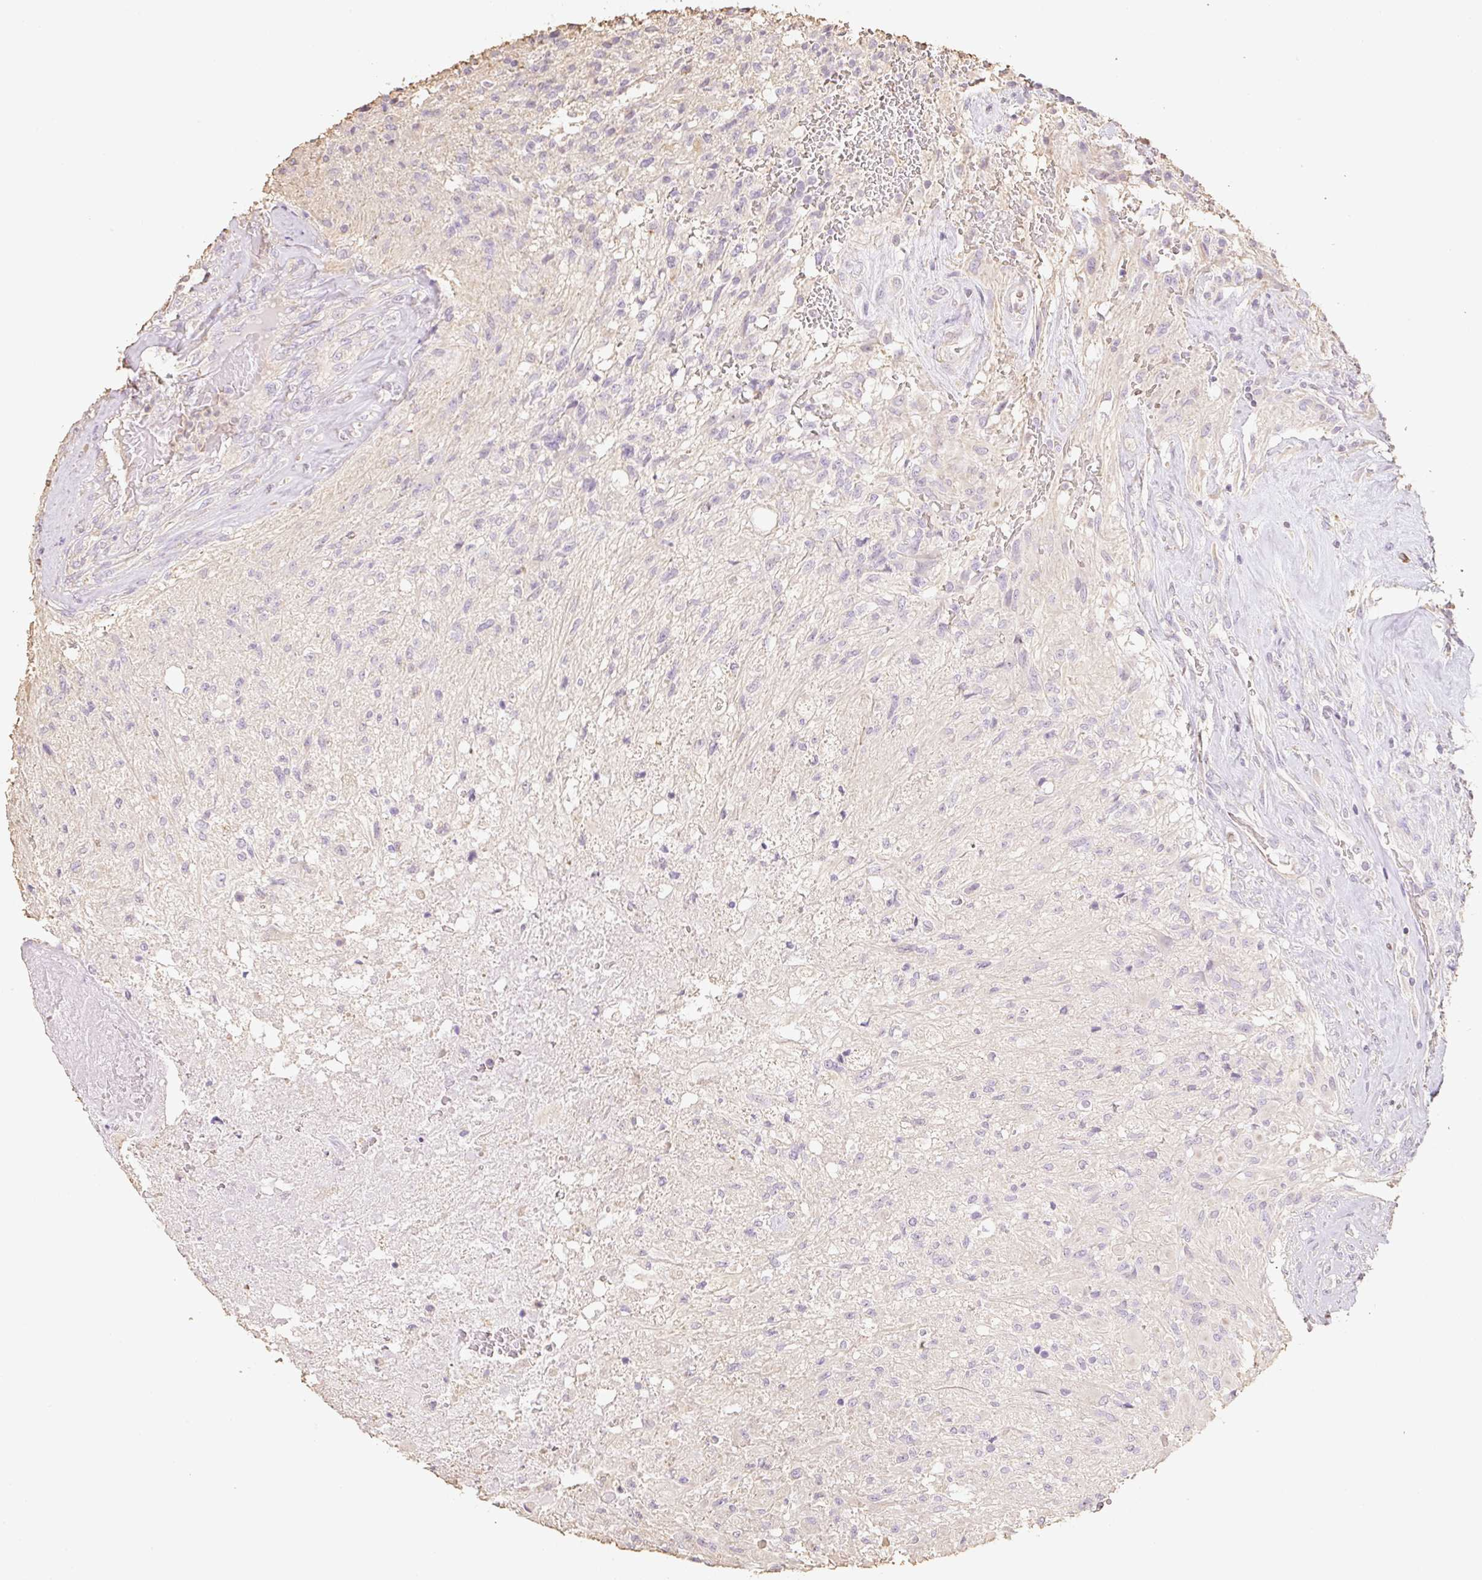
{"staining": {"intensity": "negative", "quantity": "none", "location": "none"}, "tissue": "glioma", "cell_type": "Tumor cells", "image_type": "cancer", "snomed": [{"axis": "morphology", "description": "Glioma, malignant, High grade"}, {"axis": "topography", "description": "Brain"}], "caption": "A histopathology image of malignant glioma (high-grade) stained for a protein demonstrates no brown staining in tumor cells.", "gene": "MBOAT7", "patient": {"sex": "male", "age": 56}}